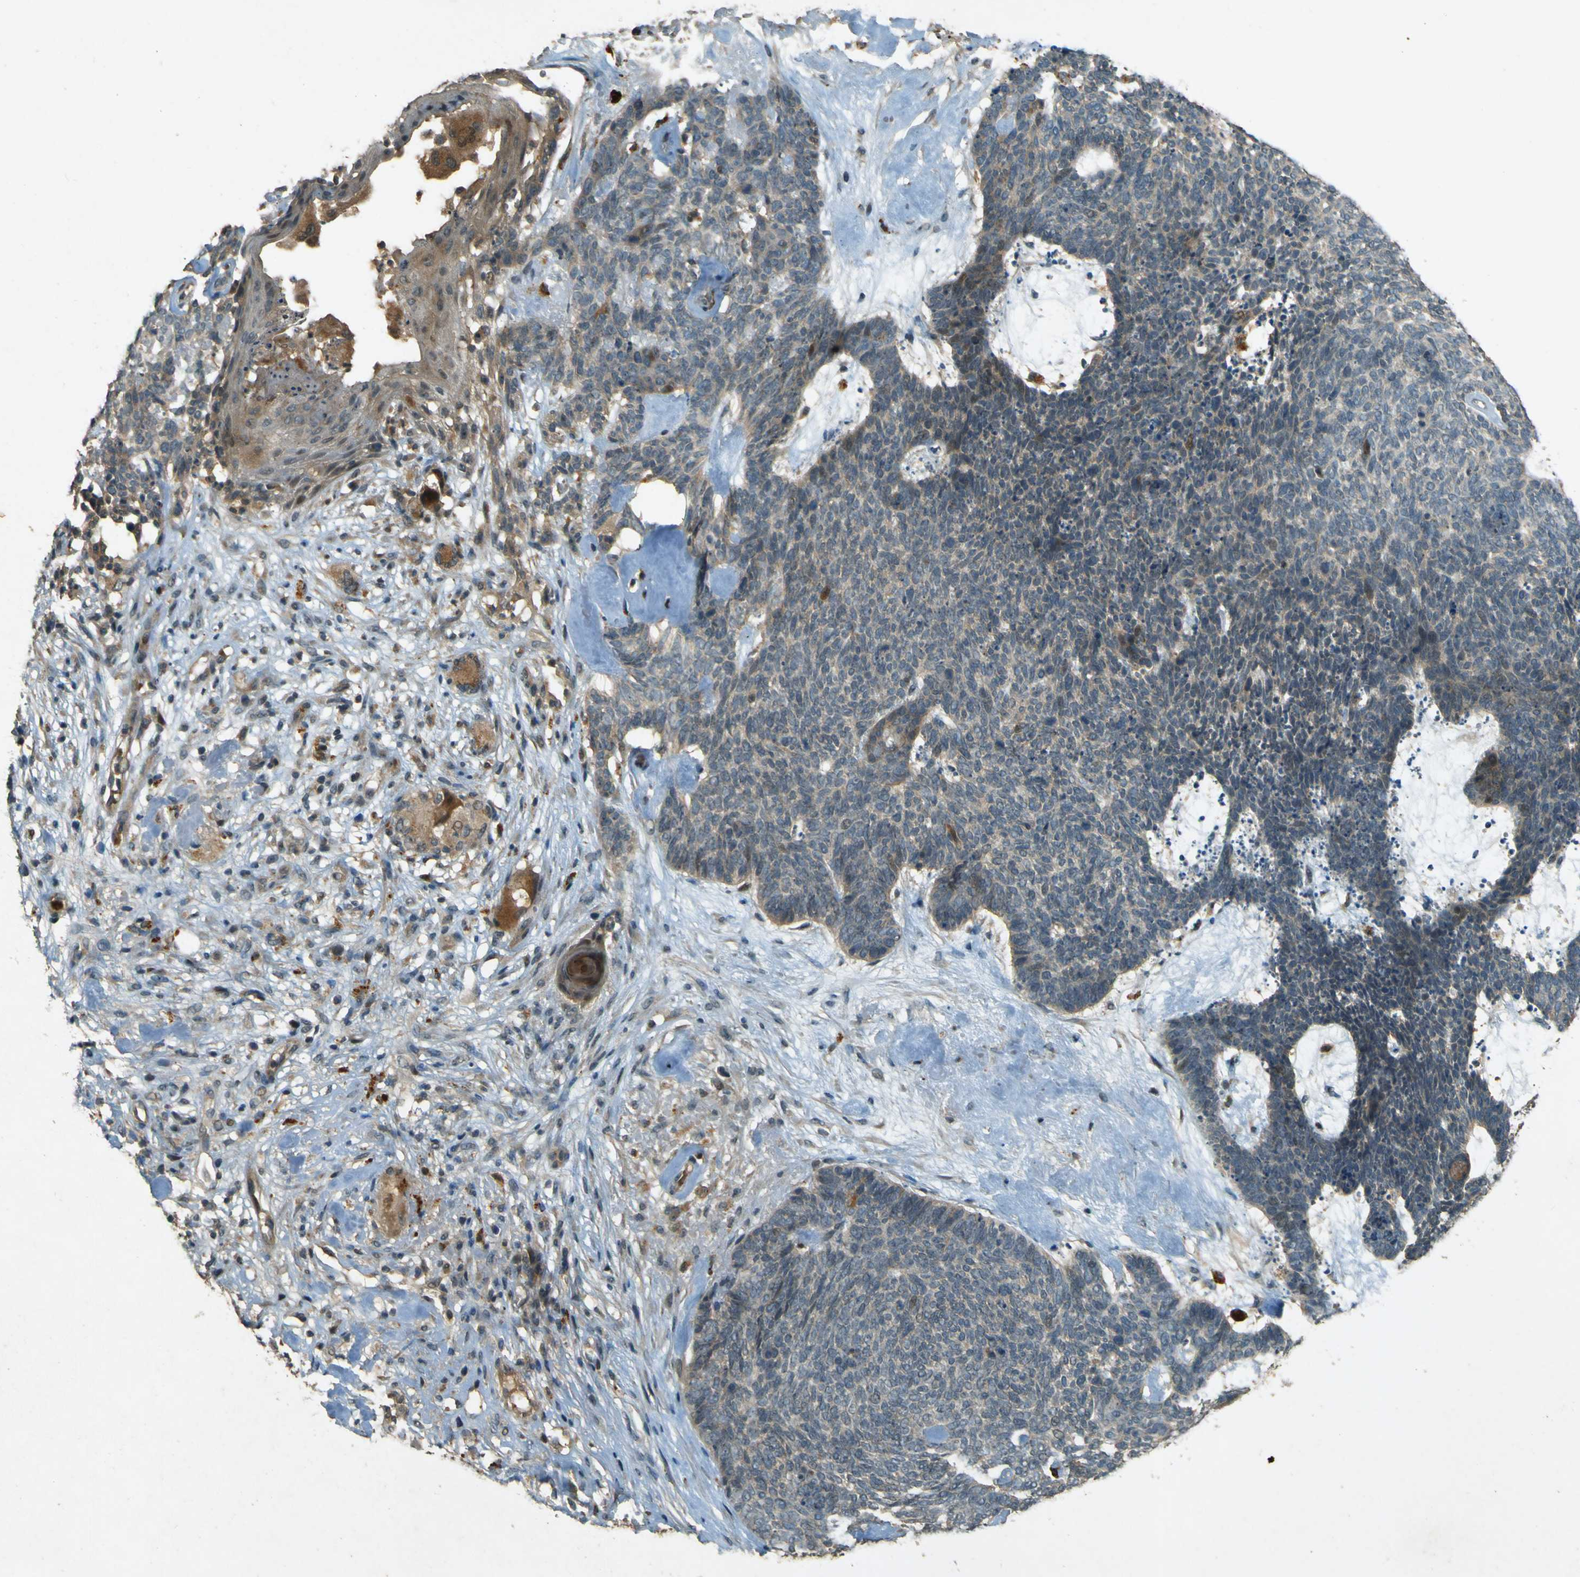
{"staining": {"intensity": "weak", "quantity": ">75%", "location": "cytoplasmic/membranous"}, "tissue": "skin cancer", "cell_type": "Tumor cells", "image_type": "cancer", "snomed": [{"axis": "morphology", "description": "Basal cell carcinoma"}, {"axis": "topography", "description": "Skin"}], "caption": "IHC image of neoplastic tissue: basal cell carcinoma (skin) stained using immunohistochemistry (IHC) reveals low levels of weak protein expression localized specifically in the cytoplasmic/membranous of tumor cells, appearing as a cytoplasmic/membranous brown color.", "gene": "MPDZ", "patient": {"sex": "female", "age": 84}}